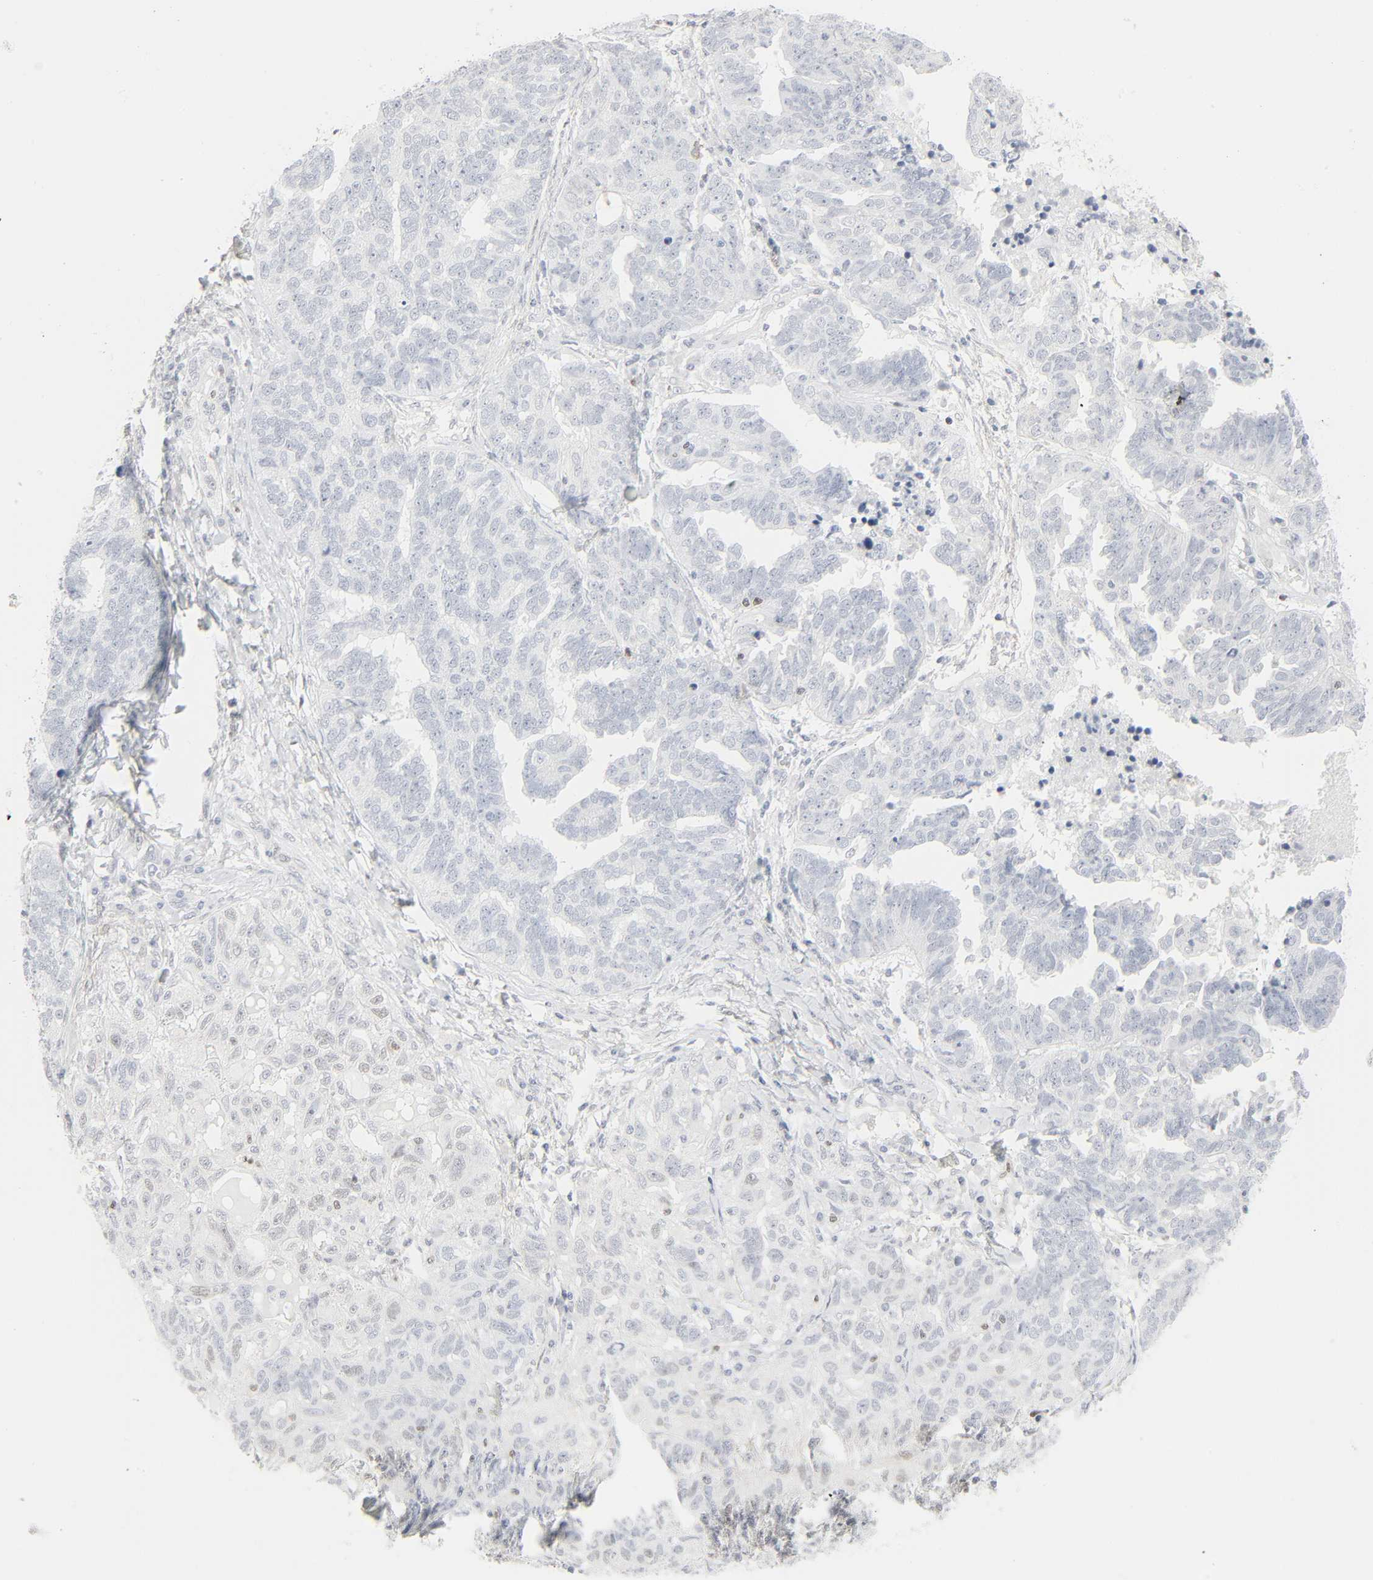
{"staining": {"intensity": "negative", "quantity": "none", "location": "none"}, "tissue": "ovarian cancer", "cell_type": "Tumor cells", "image_type": "cancer", "snomed": [{"axis": "morphology", "description": "Cystadenocarcinoma, serous, NOS"}, {"axis": "topography", "description": "Ovary"}], "caption": "There is no significant expression in tumor cells of ovarian cancer (serous cystadenocarcinoma). (Immunohistochemistry, brightfield microscopy, high magnification).", "gene": "ZBTB16", "patient": {"sex": "female", "age": 82}}